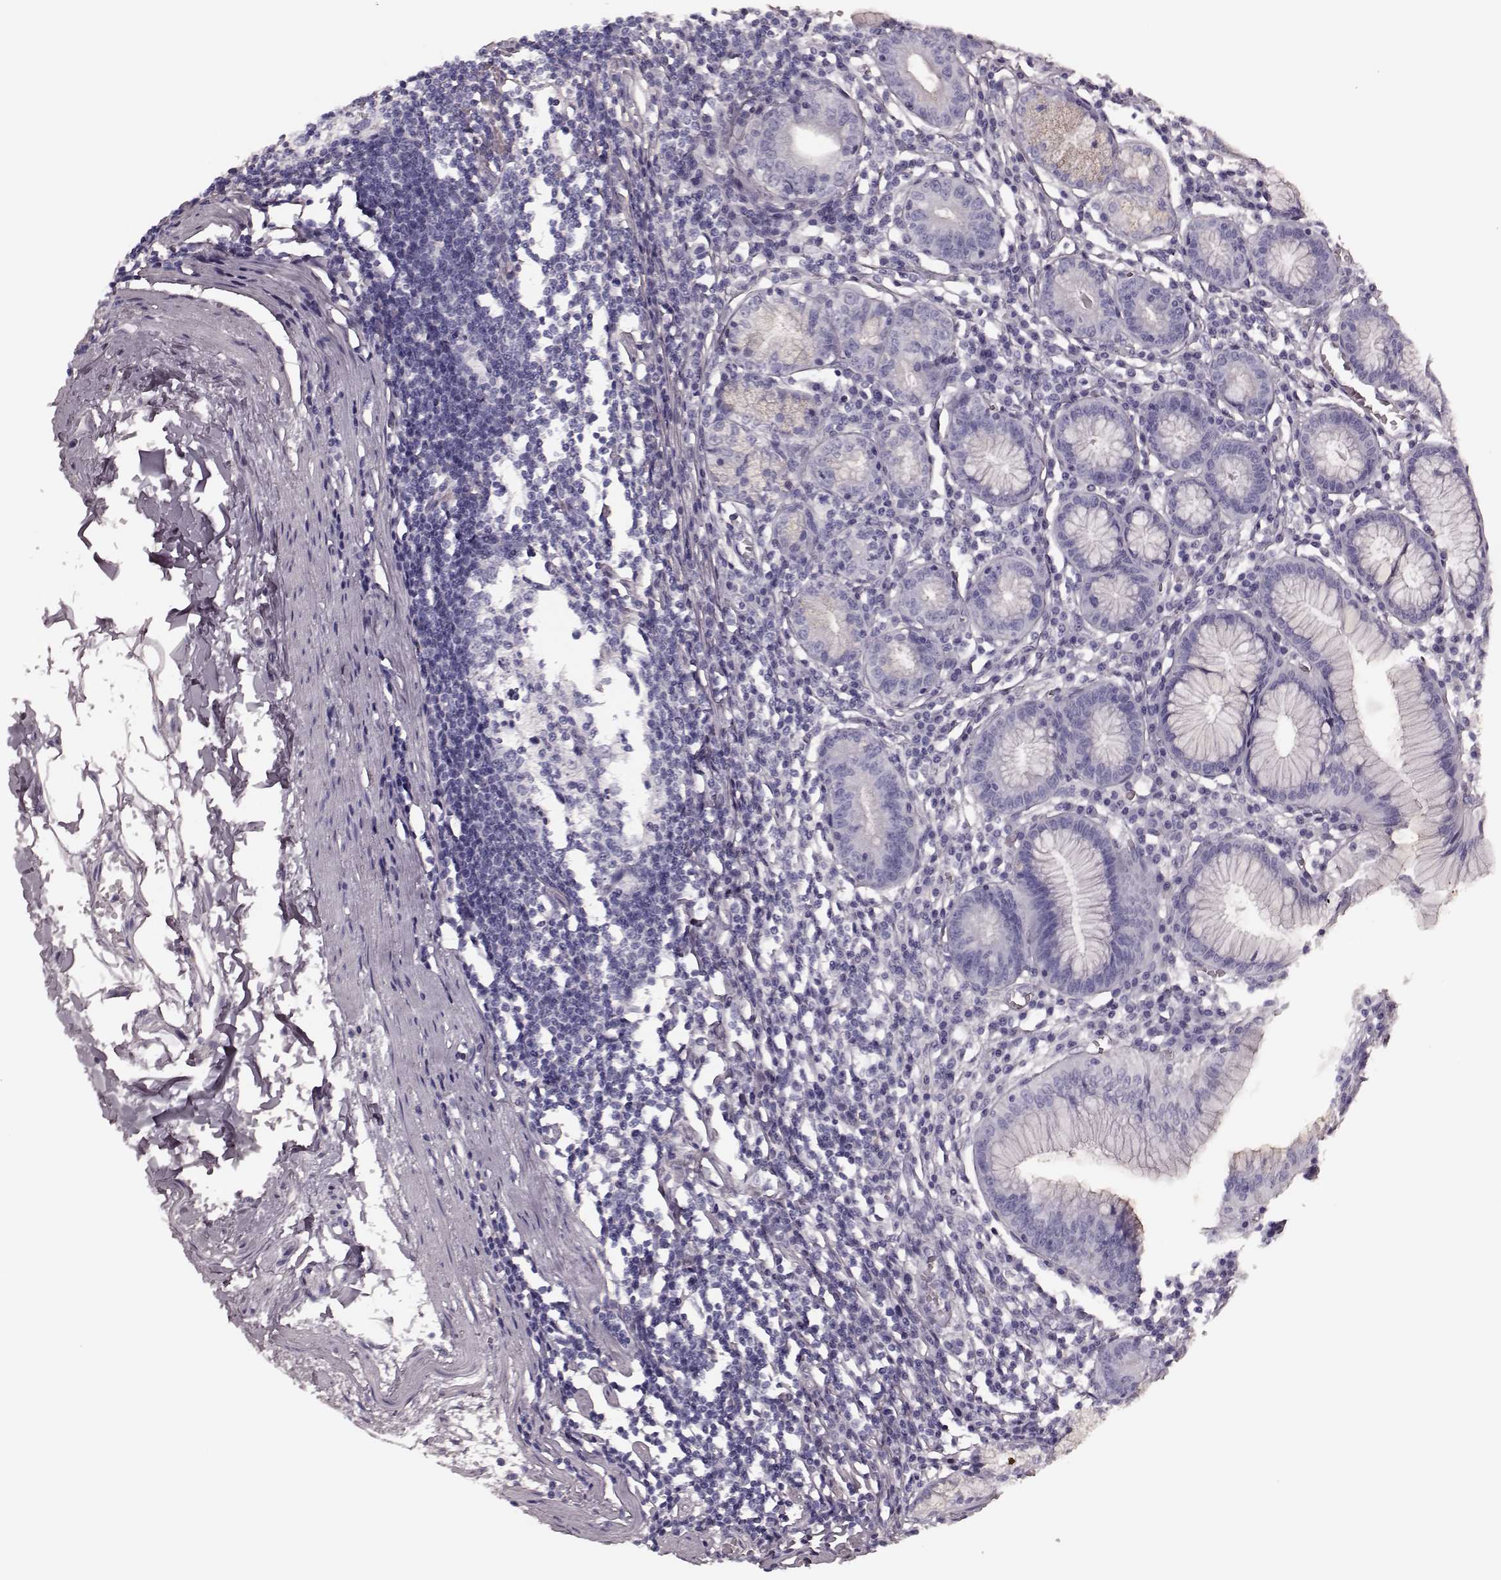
{"staining": {"intensity": "negative", "quantity": "none", "location": "none"}, "tissue": "stomach", "cell_type": "Glandular cells", "image_type": "normal", "snomed": [{"axis": "morphology", "description": "Normal tissue, NOS"}, {"axis": "topography", "description": "Stomach"}], "caption": "High power microscopy histopathology image of an immunohistochemistry histopathology image of unremarkable stomach, revealing no significant positivity in glandular cells.", "gene": "TRPM1", "patient": {"sex": "male", "age": 55}}